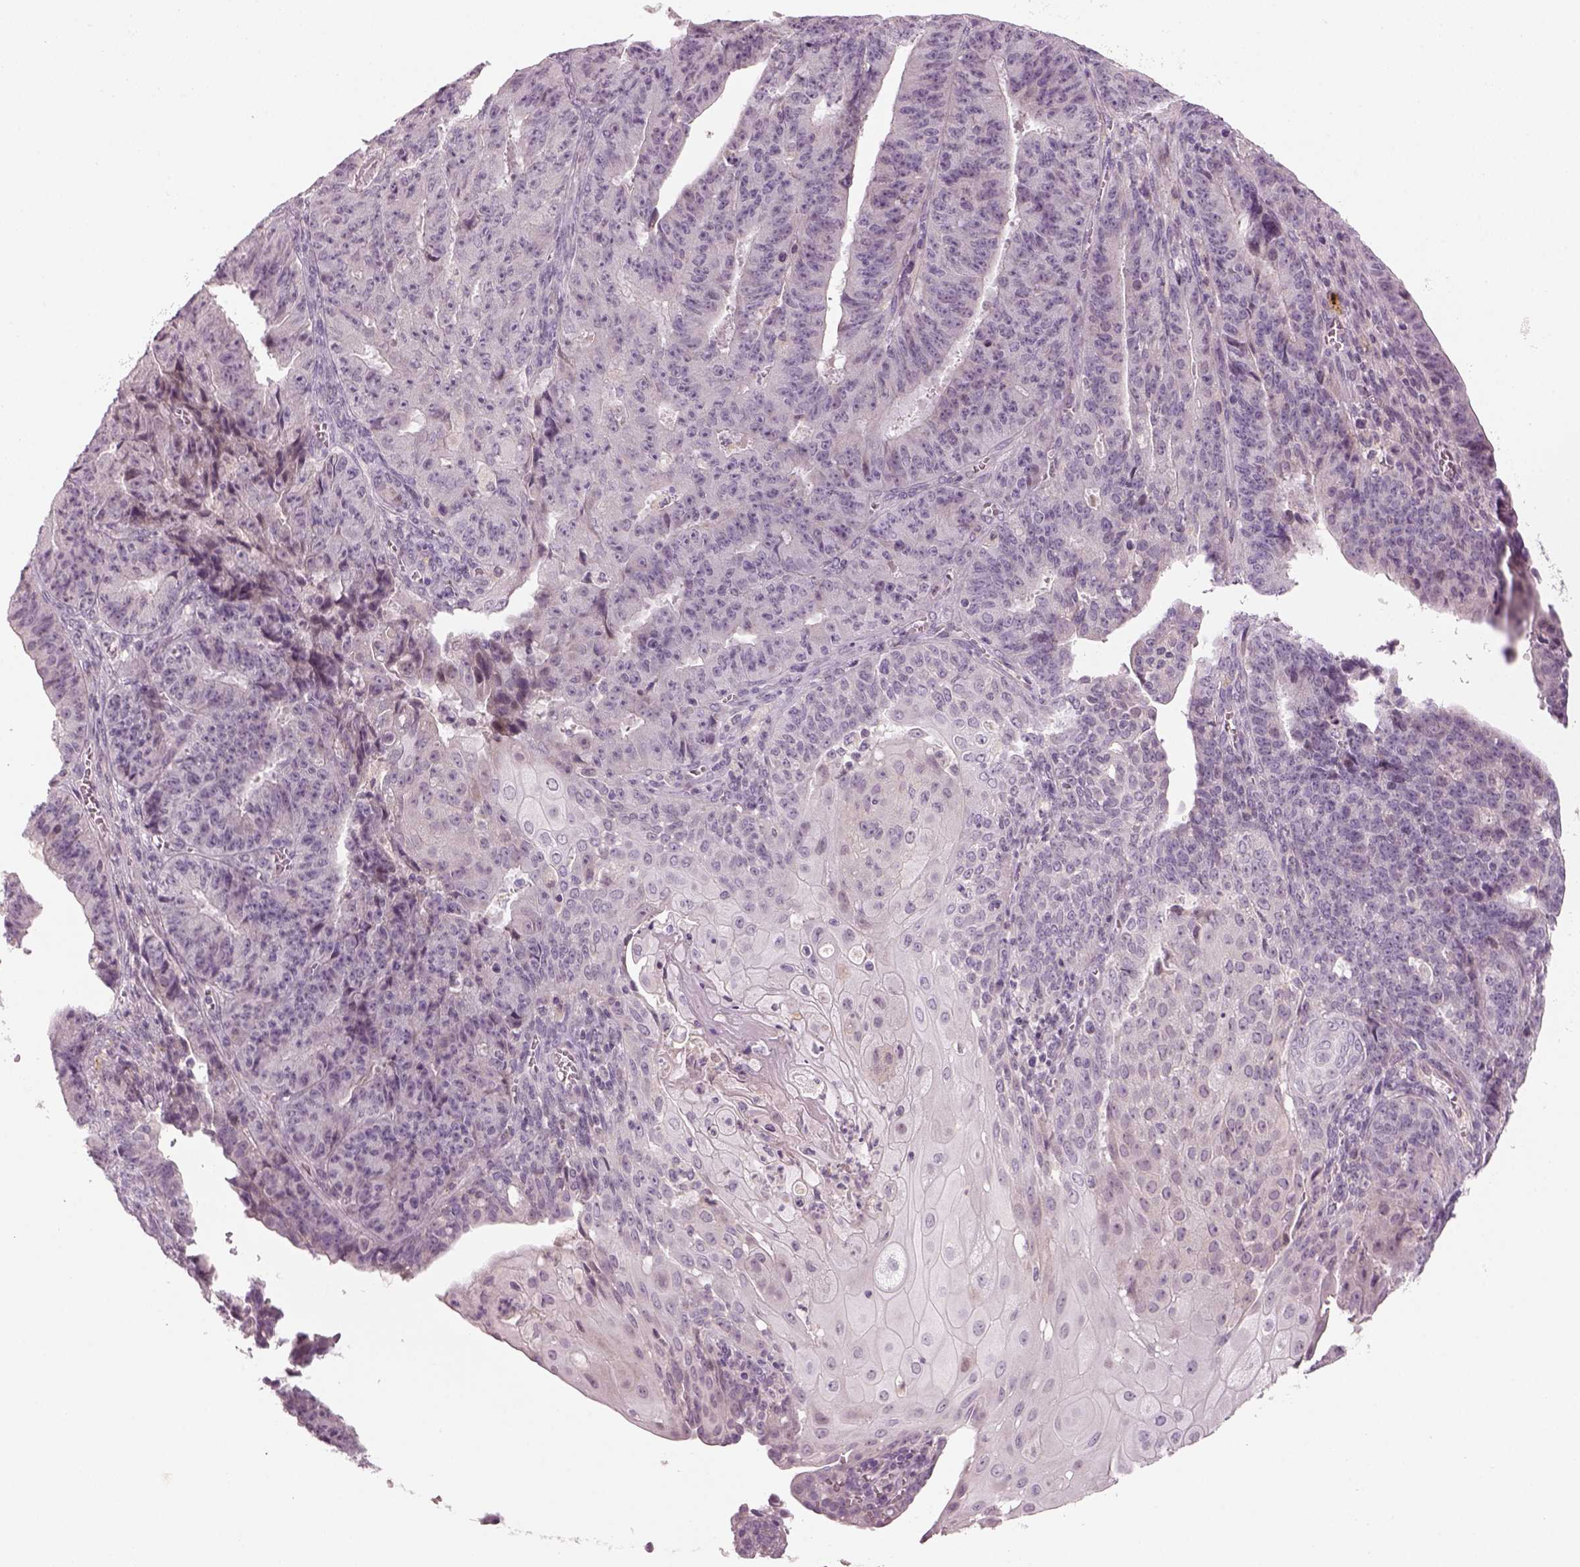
{"staining": {"intensity": "negative", "quantity": "none", "location": "none"}, "tissue": "ovarian cancer", "cell_type": "Tumor cells", "image_type": "cancer", "snomed": [{"axis": "morphology", "description": "Carcinoma, endometroid"}, {"axis": "topography", "description": "Ovary"}], "caption": "DAB (3,3'-diaminobenzidine) immunohistochemical staining of ovarian cancer displays no significant expression in tumor cells.", "gene": "PENK", "patient": {"sex": "female", "age": 42}}